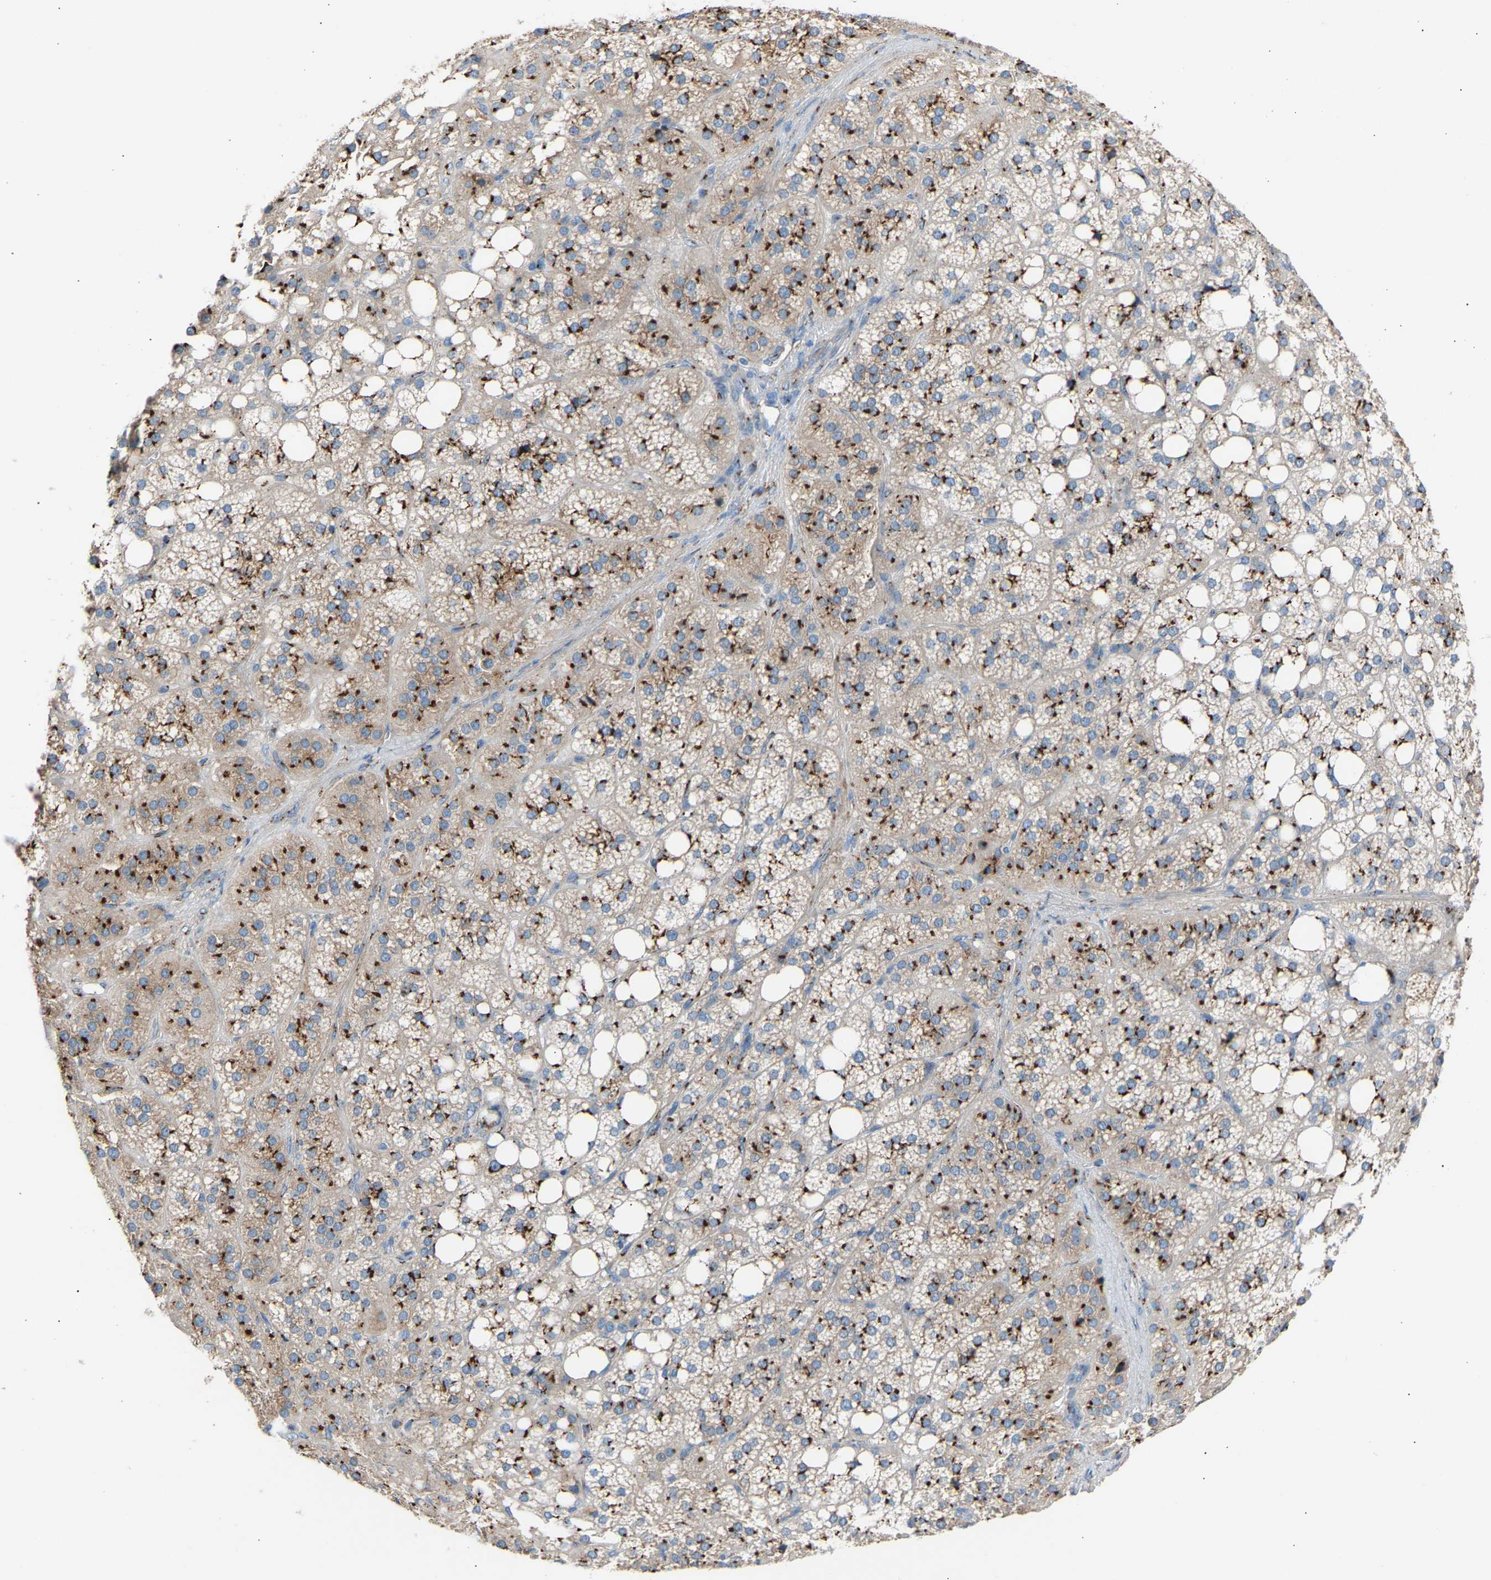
{"staining": {"intensity": "strong", "quantity": ">75%", "location": "cytoplasmic/membranous"}, "tissue": "adrenal gland", "cell_type": "Glandular cells", "image_type": "normal", "snomed": [{"axis": "morphology", "description": "Normal tissue, NOS"}, {"axis": "topography", "description": "Adrenal gland"}], "caption": "A high amount of strong cytoplasmic/membranous expression is seen in about >75% of glandular cells in unremarkable adrenal gland.", "gene": "CYREN", "patient": {"sex": "female", "age": 59}}